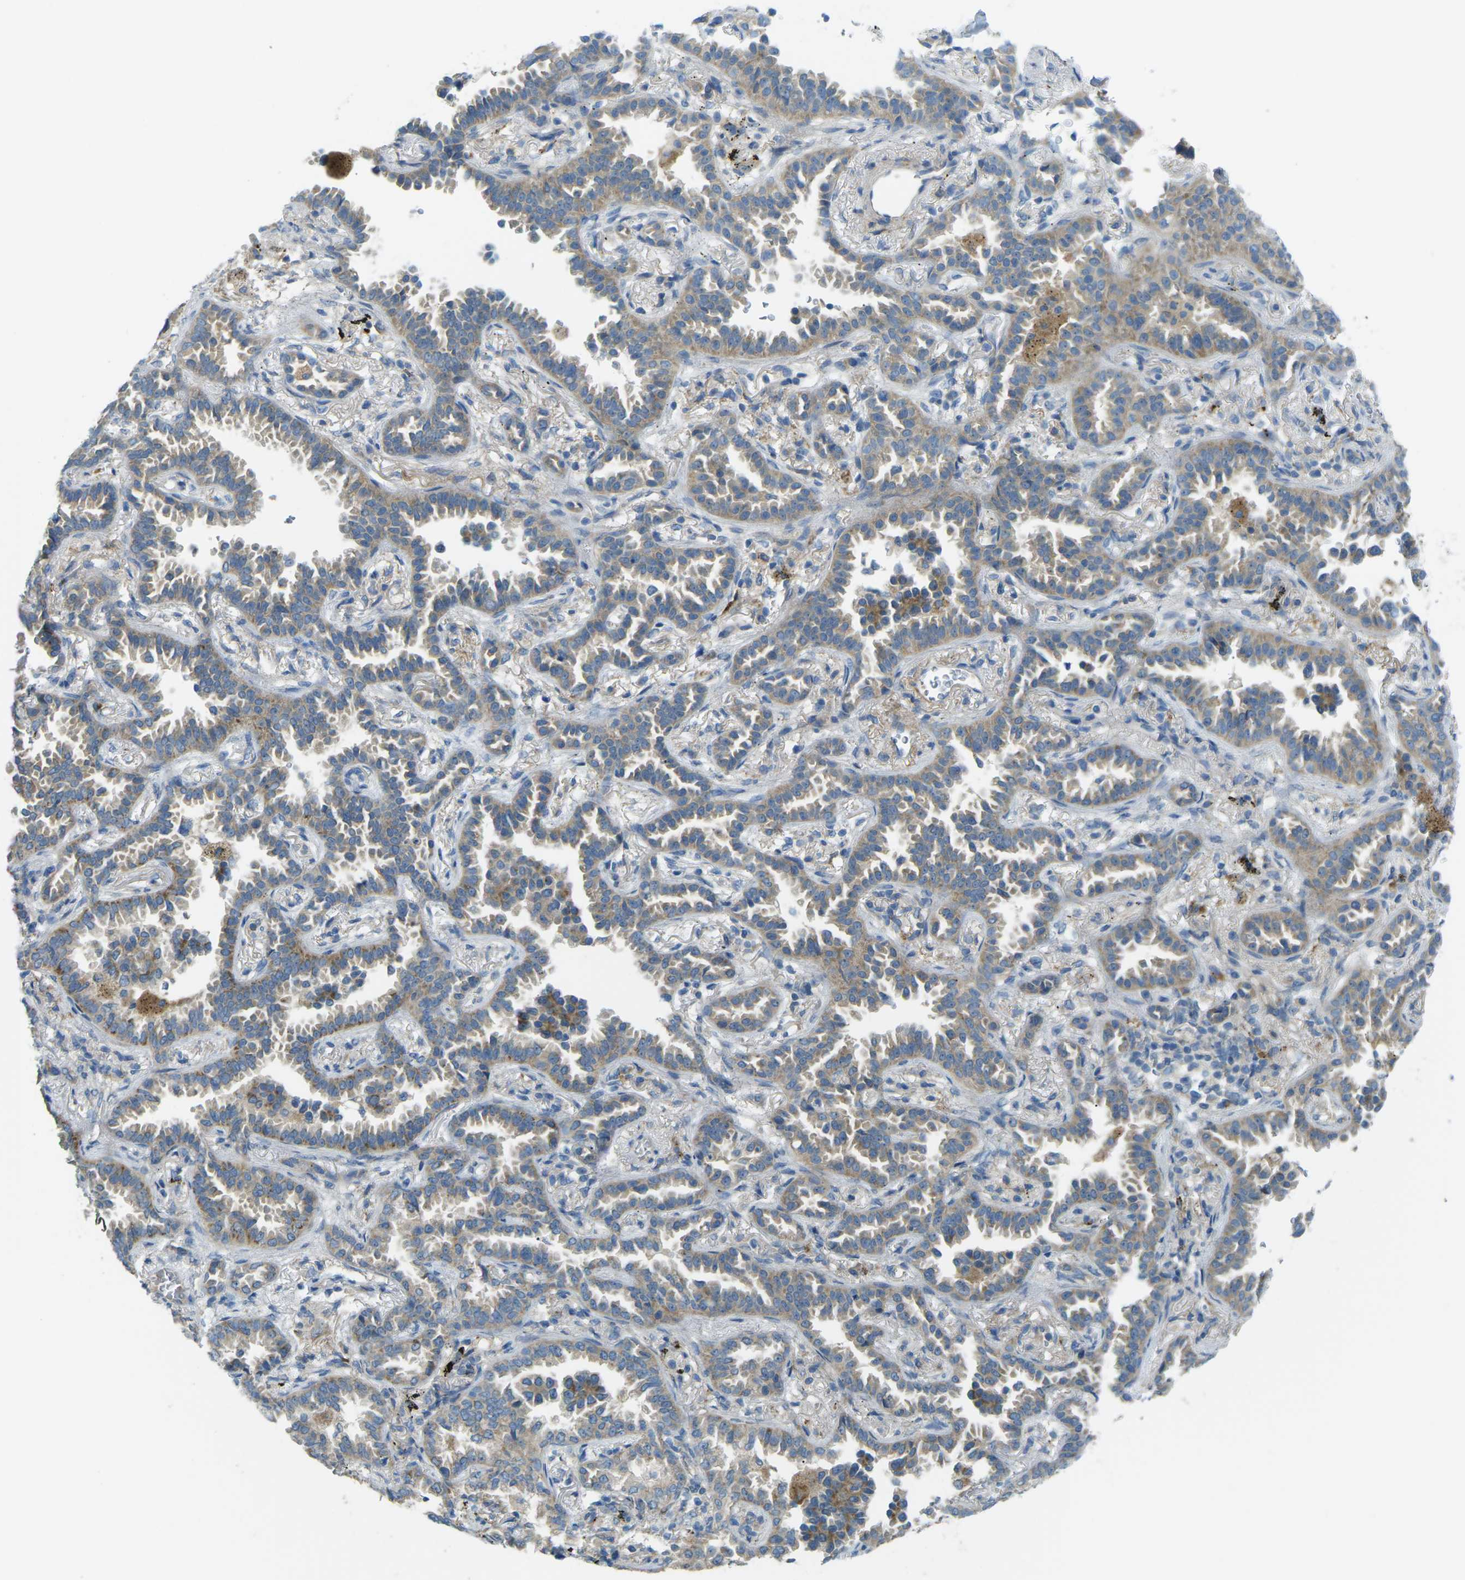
{"staining": {"intensity": "moderate", "quantity": "25%-75%", "location": "cytoplasmic/membranous"}, "tissue": "lung cancer", "cell_type": "Tumor cells", "image_type": "cancer", "snomed": [{"axis": "morphology", "description": "Normal tissue, NOS"}, {"axis": "morphology", "description": "Adenocarcinoma, NOS"}, {"axis": "topography", "description": "Lung"}], "caption": "A brown stain highlights moderate cytoplasmic/membranous staining of a protein in human lung cancer (adenocarcinoma) tumor cells.", "gene": "MYLK4", "patient": {"sex": "male", "age": 59}}